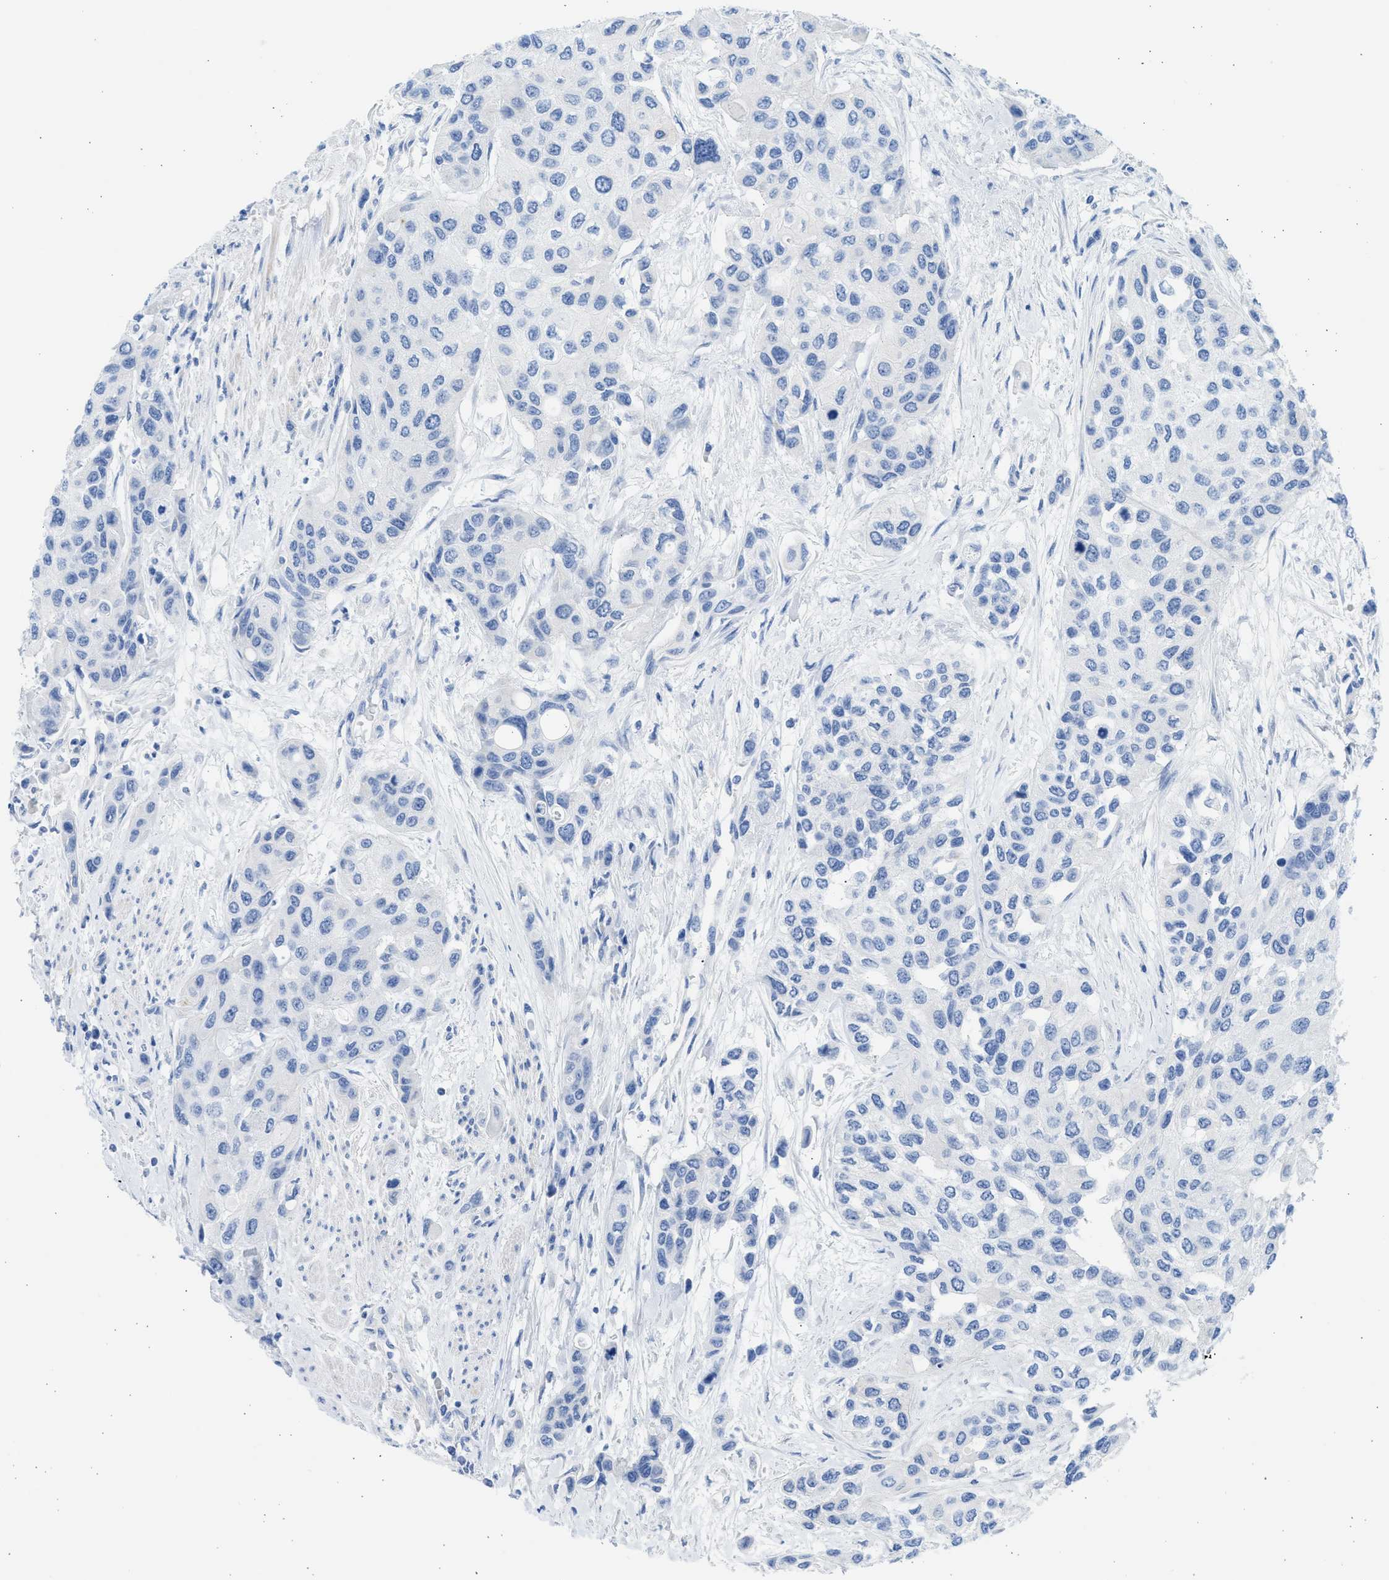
{"staining": {"intensity": "negative", "quantity": "none", "location": "none"}, "tissue": "urothelial cancer", "cell_type": "Tumor cells", "image_type": "cancer", "snomed": [{"axis": "morphology", "description": "Urothelial carcinoma, High grade"}, {"axis": "topography", "description": "Urinary bladder"}], "caption": "Immunohistochemistry of human urothelial cancer shows no staining in tumor cells. (Brightfield microscopy of DAB immunohistochemistry (IHC) at high magnification).", "gene": "SPATA3", "patient": {"sex": "female", "age": 56}}